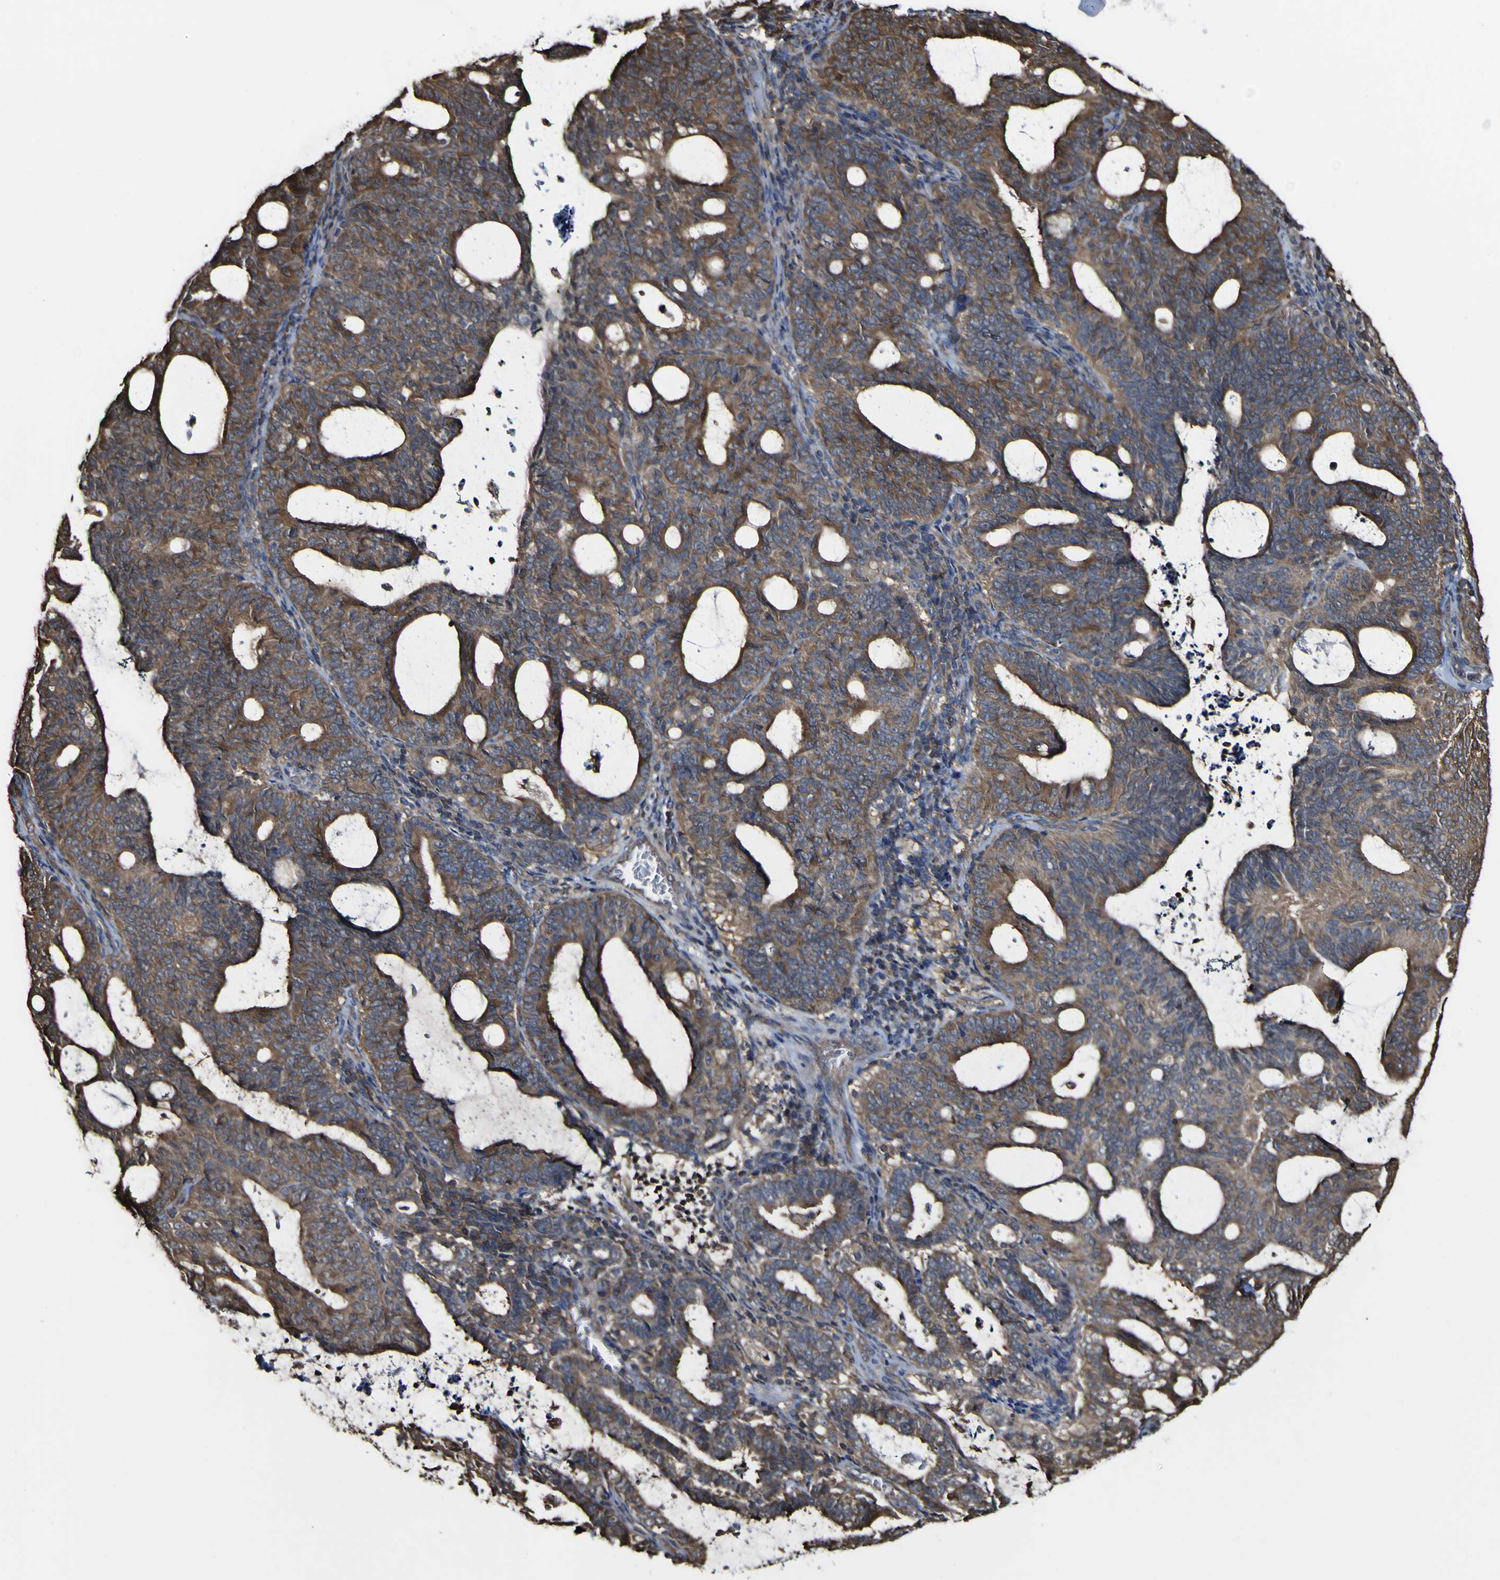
{"staining": {"intensity": "moderate", "quantity": ">75%", "location": "cytoplasmic/membranous"}, "tissue": "endometrial cancer", "cell_type": "Tumor cells", "image_type": "cancer", "snomed": [{"axis": "morphology", "description": "Adenocarcinoma, NOS"}, {"axis": "topography", "description": "Uterus"}], "caption": "This micrograph shows immunohistochemistry staining of endometrial cancer, with medium moderate cytoplasmic/membranous expression in approximately >75% of tumor cells.", "gene": "PTPRR", "patient": {"sex": "female", "age": 83}}